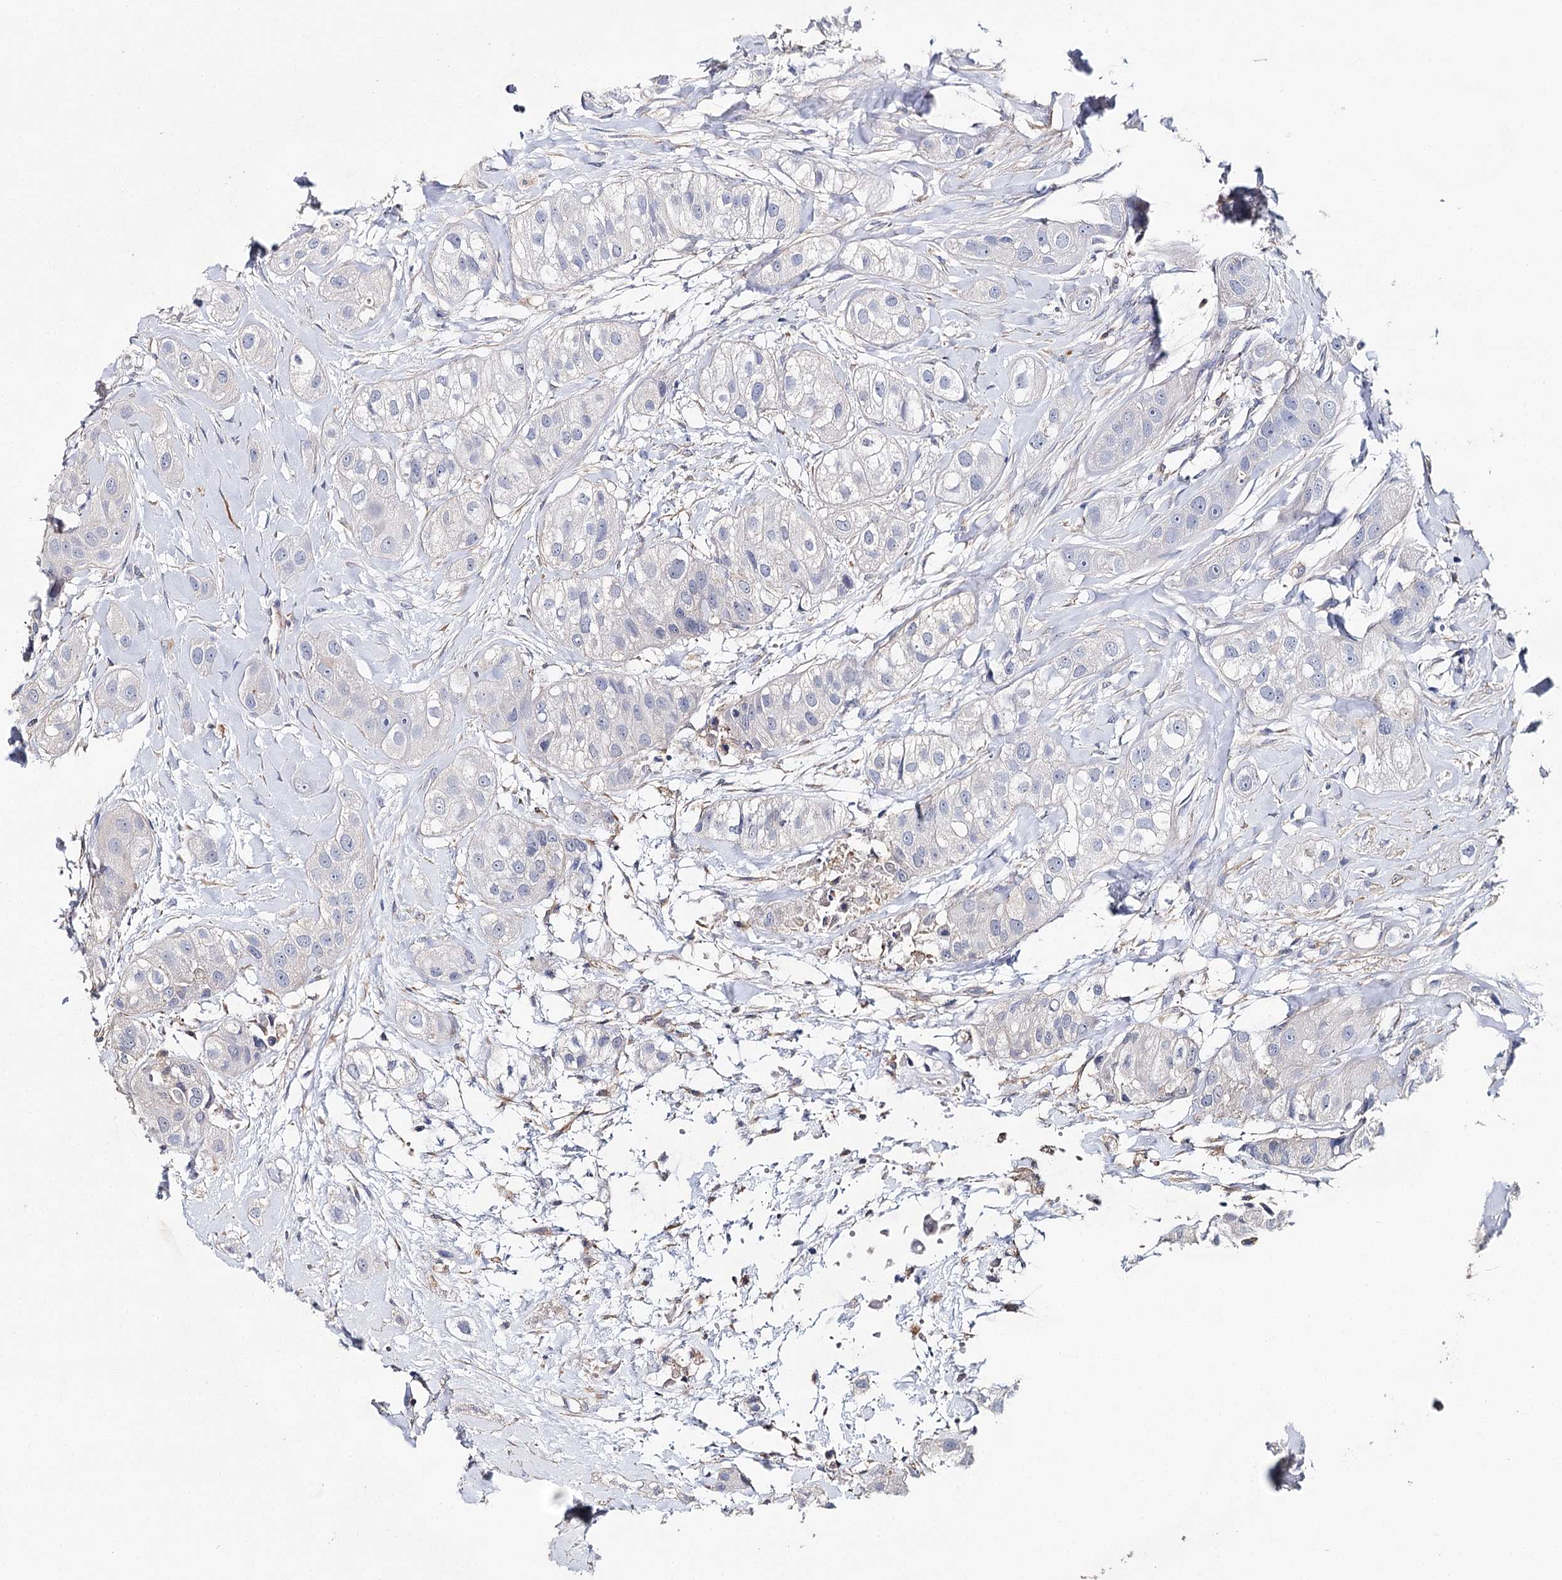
{"staining": {"intensity": "negative", "quantity": "none", "location": "none"}, "tissue": "head and neck cancer", "cell_type": "Tumor cells", "image_type": "cancer", "snomed": [{"axis": "morphology", "description": "Normal tissue, NOS"}, {"axis": "morphology", "description": "Squamous cell carcinoma, NOS"}, {"axis": "topography", "description": "Skeletal muscle"}, {"axis": "topography", "description": "Head-Neck"}], "caption": "The IHC image has no significant staining in tumor cells of head and neck cancer tissue.", "gene": "EPYC", "patient": {"sex": "male", "age": 51}}